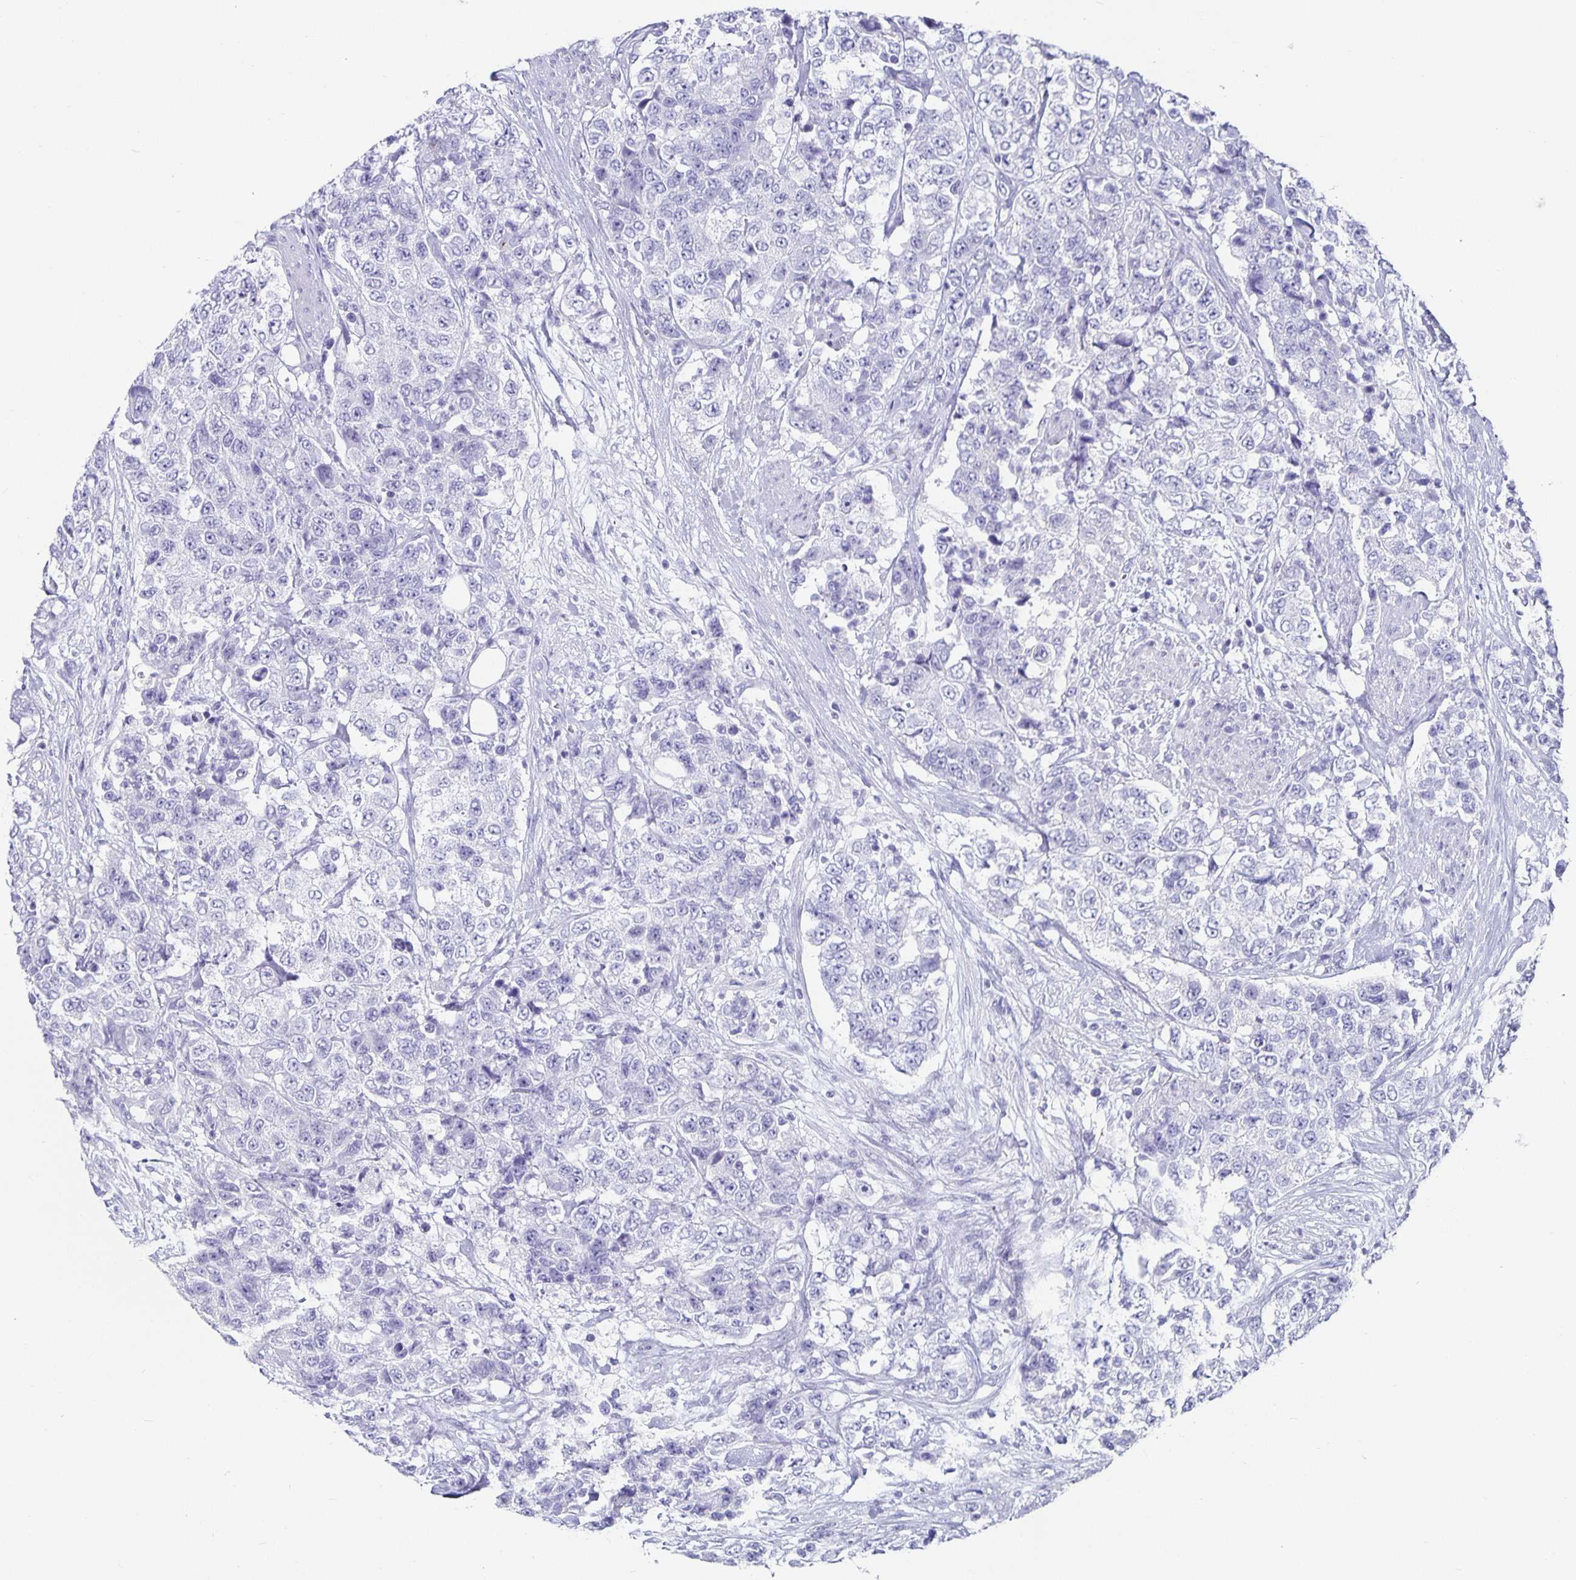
{"staining": {"intensity": "negative", "quantity": "none", "location": "none"}, "tissue": "urothelial cancer", "cell_type": "Tumor cells", "image_type": "cancer", "snomed": [{"axis": "morphology", "description": "Urothelial carcinoma, High grade"}, {"axis": "topography", "description": "Urinary bladder"}], "caption": "Immunohistochemistry histopathology image of human urothelial cancer stained for a protein (brown), which displays no positivity in tumor cells.", "gene": "CHGA", "patient": {"sex": "female", "age": 78}}